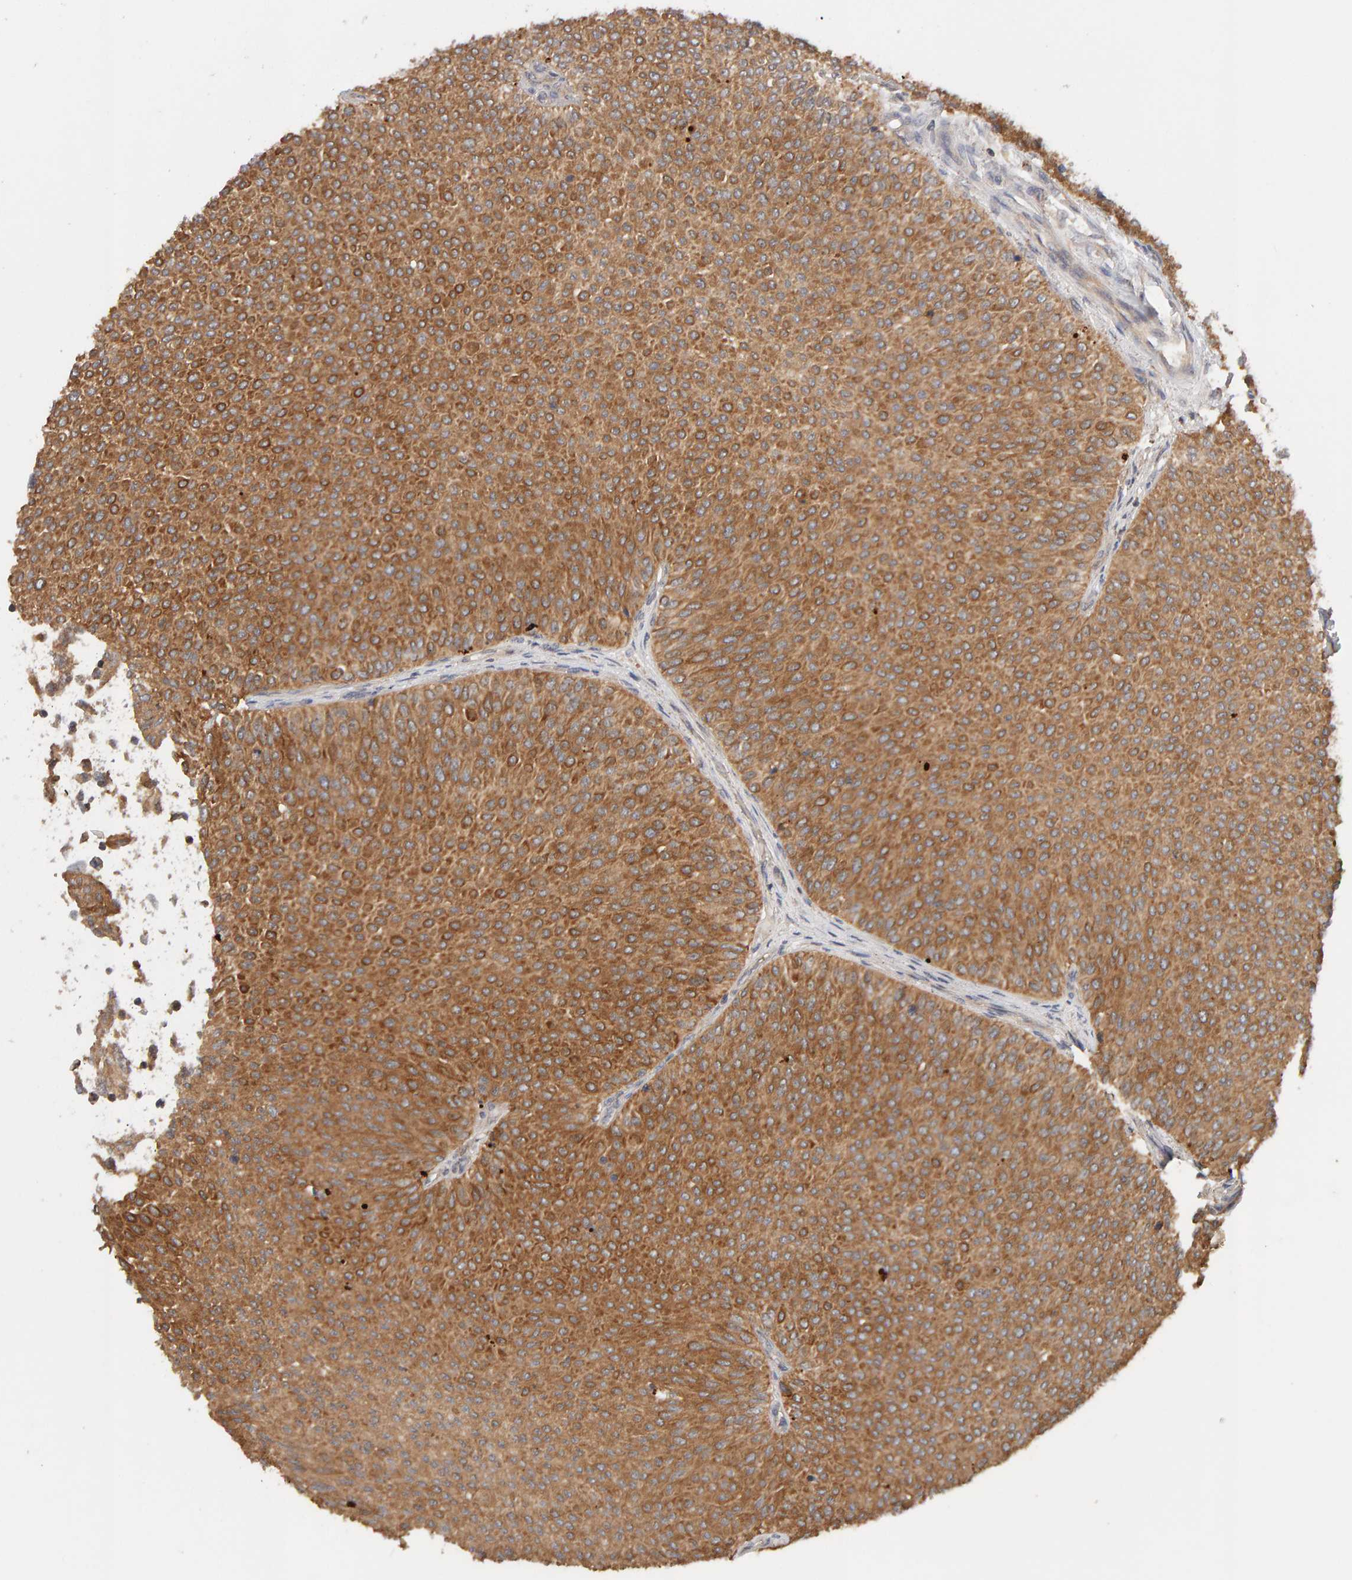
{"staining": {"intensity": "moderate", "quantity": ">75%", "location": "cytoplasmic/membranous"}, "tissue": "urothelial cancer", "cell_type": "Tumor cells", "image_type": "cancer", "snomed": [{"axis": "morphology", "description": "Urothelial carcinoma, Low grade"}, {"axis": "topography", "description": "Urinary bladder"}], "caption": "DAB immunohistochemical staining of human urothelial cancer displays moderate cytoplasmic/membranous protein staining in approximately >75% of tumor cells.", "gene": "DNAJC7", "patient": {"sex": "male", "age": 78}}